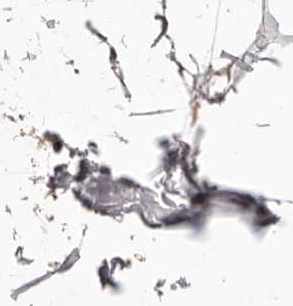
{"staining": {"intensity": "weak", "quantity": ">75%", "location": "cytoplasmic/membranous"}, "tissue": "adipose tissue", "cell_type": "Adipocytes", "image_type": "normal", "snomed": [{"axis": "morphology", "description": "Normal tissue, NOS"}, {"axis": "topography", "description": "Breast"}], "caption": "Human adipose tissue stained with a protein marker reveals weak staining in adipocytes.", "gene": "EPRS1", "patient": {"sex": "female", "age": 23}}